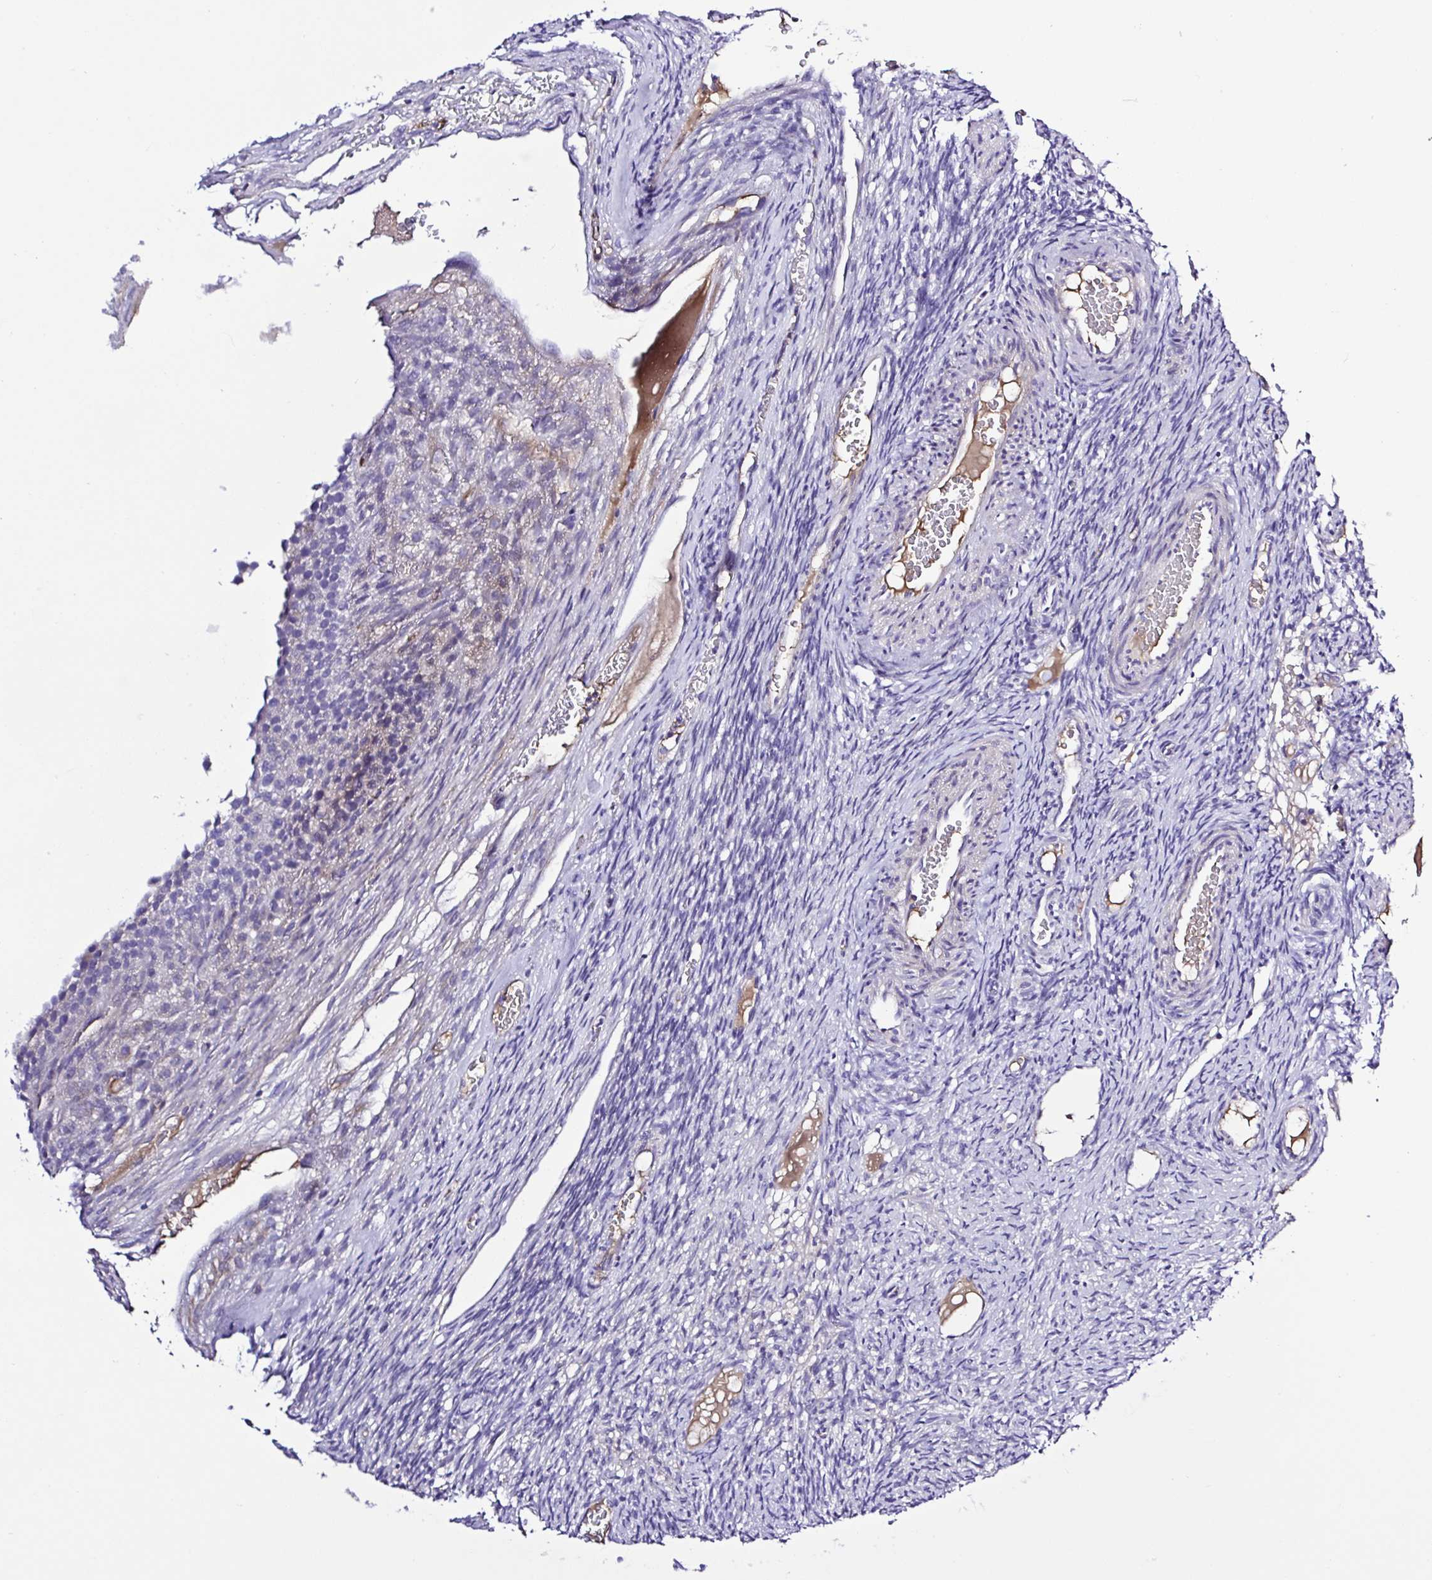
{"staining": {"intensity": "negative", "quantity": "none", "location": "none"}, "tissue": "ovary", "cell_type": "Ovarian stroma cells", "image_type": "normal", "snomed": [{"axis": "morphology", "description": "Normal tissue, NOS"}, {"axis": "topography", "description": "Ovary"}], "caption": "Protein analysis of normal ovary displays no significant expression in ovarian stroma cells. The staining was performed using DAB to visualize the protein expression in brown, while the nuclei were stained in blue with hematoxylin (Magnification: 20x).", "gene": "GABBR2", "patient": {"sex": "female", "age": 34}}